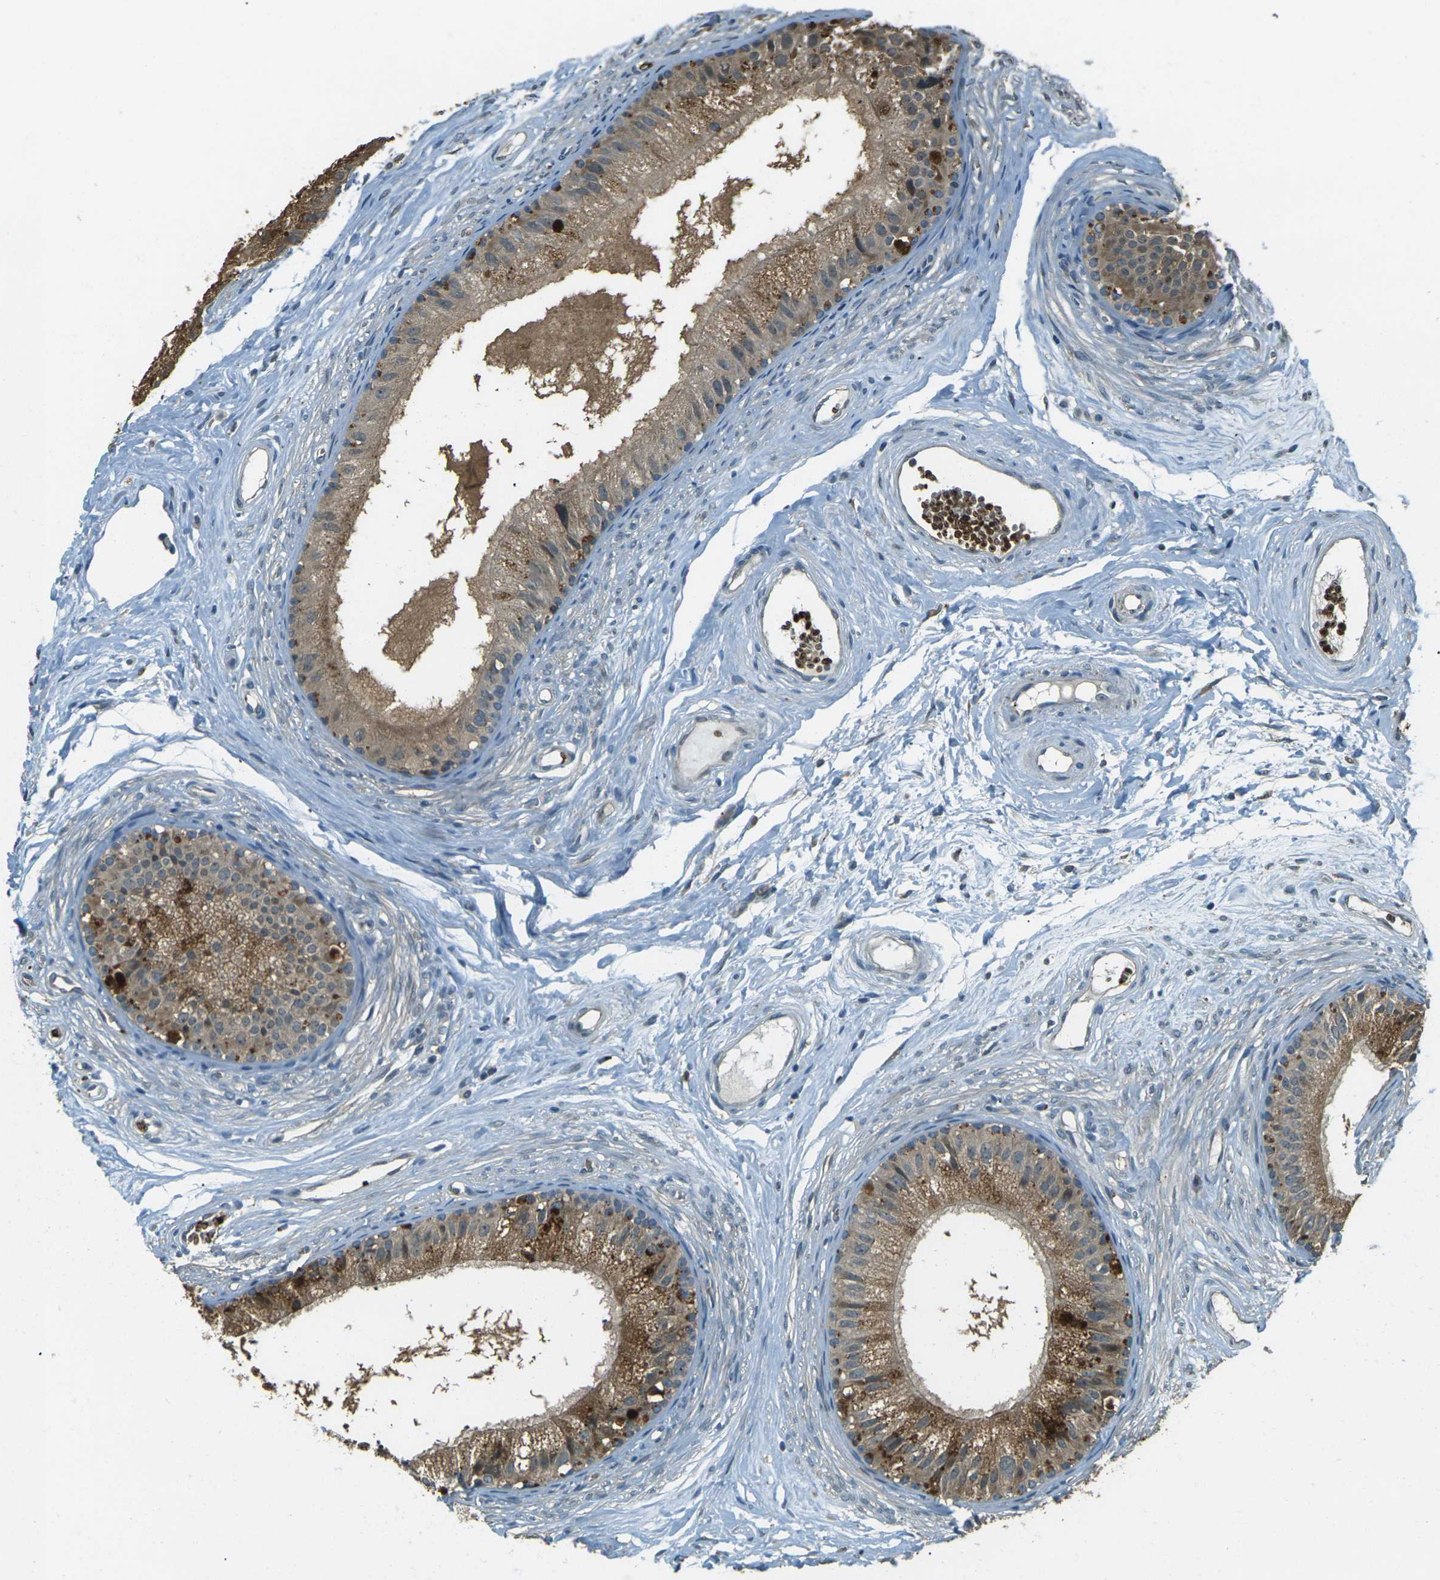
{"staining": {"intensity": "strong", "quantity": ">75%", "location": "cytoplasmic/membranous"}, "tissue": "epididymis", "cell_type": "Glandular cells", "image_type": "normal", "snomed": [{"axis": "morphology", "description": "Normal tissue, NOS"}, {"axis": "topography", "description": "Epididymis"}], "caption": "Protein analysis of normal epididymis exhibits strong cytoplasmic/membranous positivity in about >75% of glandular cells.", "gene": "TOR1A", "patient": {"sex": "male", "age": 56}}